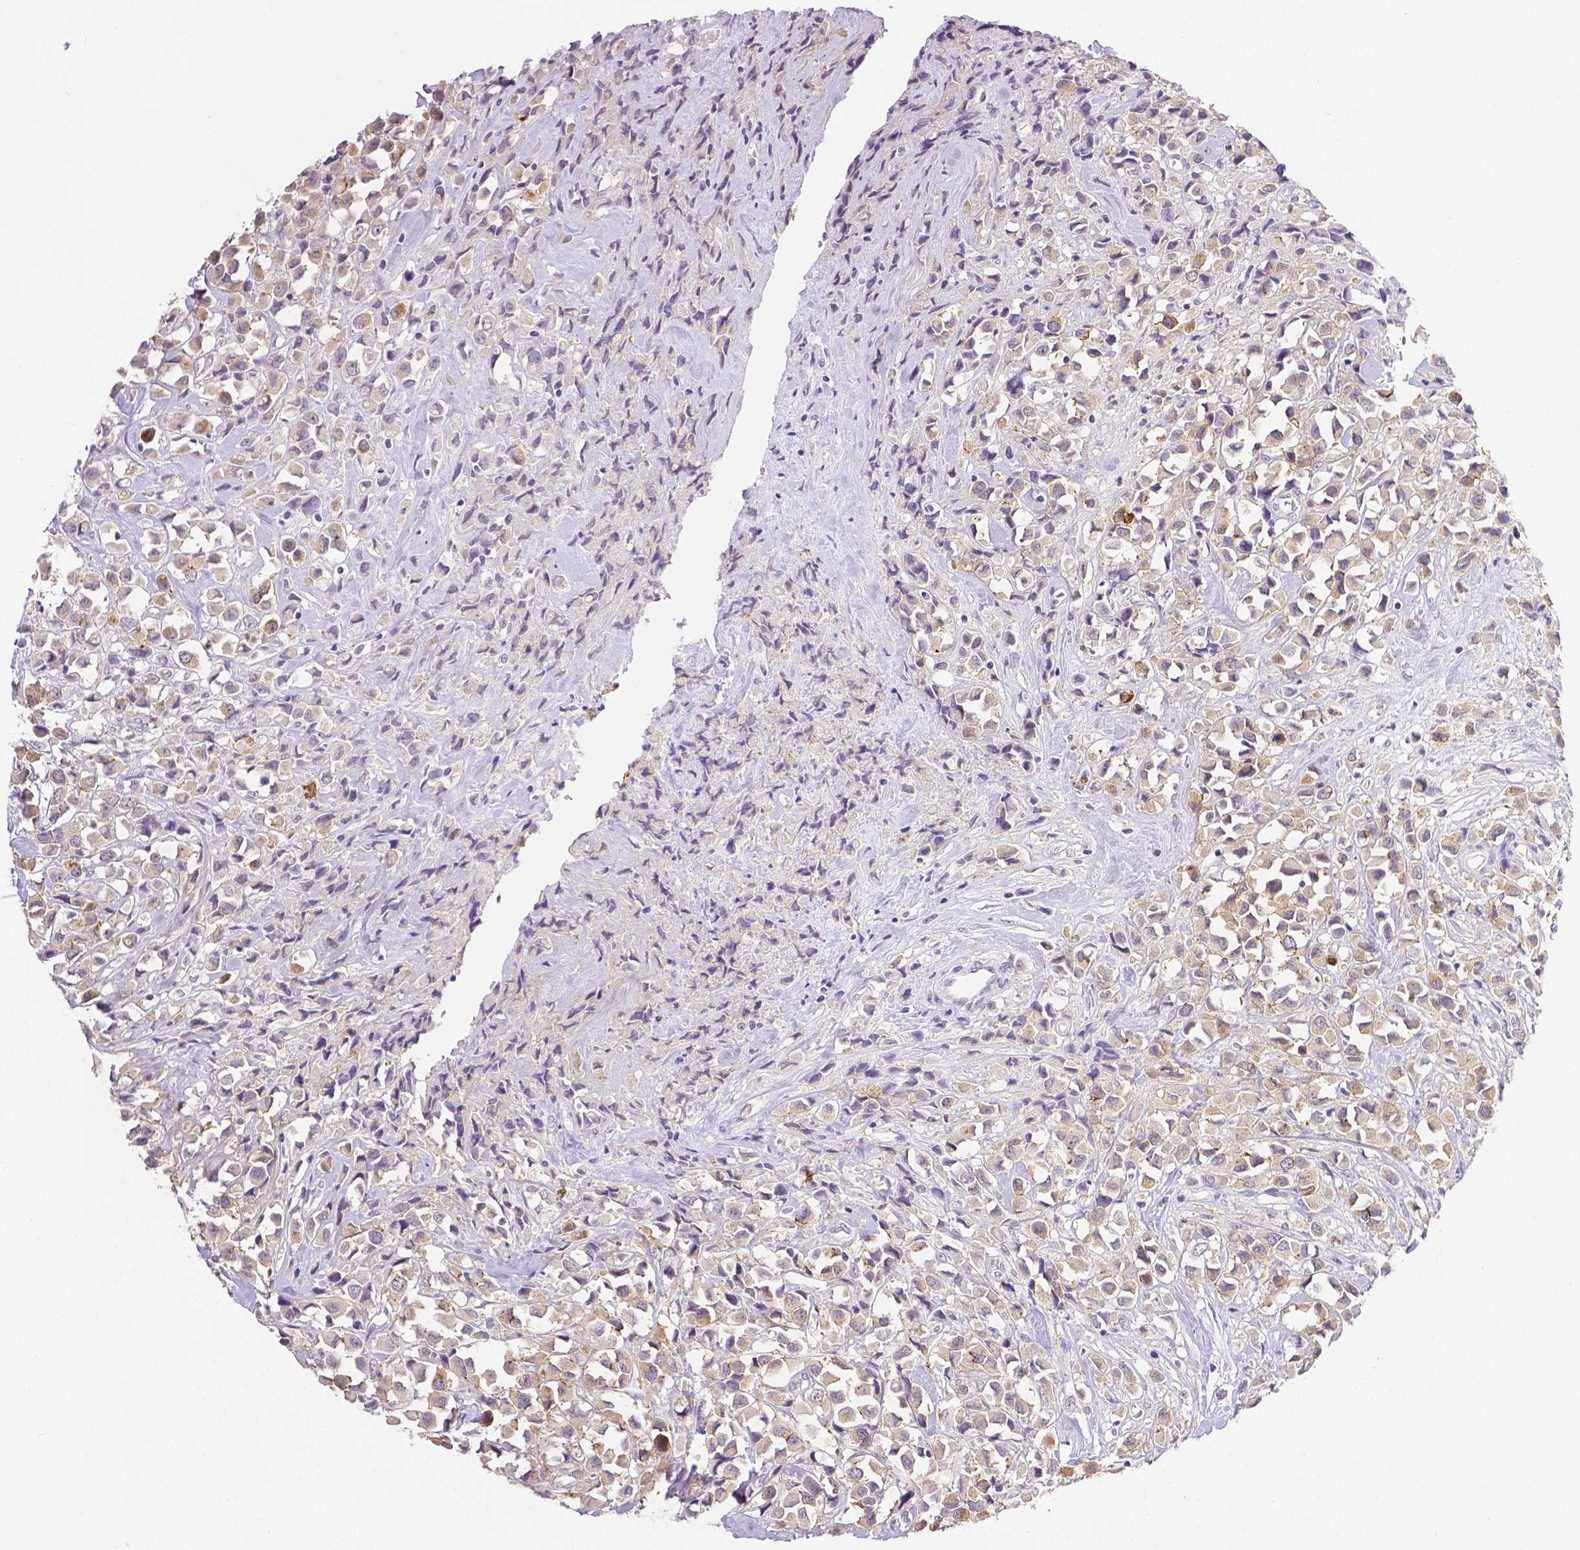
{"staining": {"intensity": "weak", "quantity": "25%-75%", "location": "cytoplasmic/membranous"}, "tissue": "breast cancer", "cell_type": "Tumor cells", "image_type": "cancer", "snomed": [{"axis": "morphology", "description": "Duct carcinoma"}, {"axis": "topography", "description": "Breast"}], "caption": "Weak cytoplasmic/membranous protein positivity is present in approximately 25%-75% of tumor cells in breast intraductal carcinoma. (IHC, brightfield microscopy, high magnification).", "gene": "OCLN", "patient": {"sex": "female", "age": 61}}